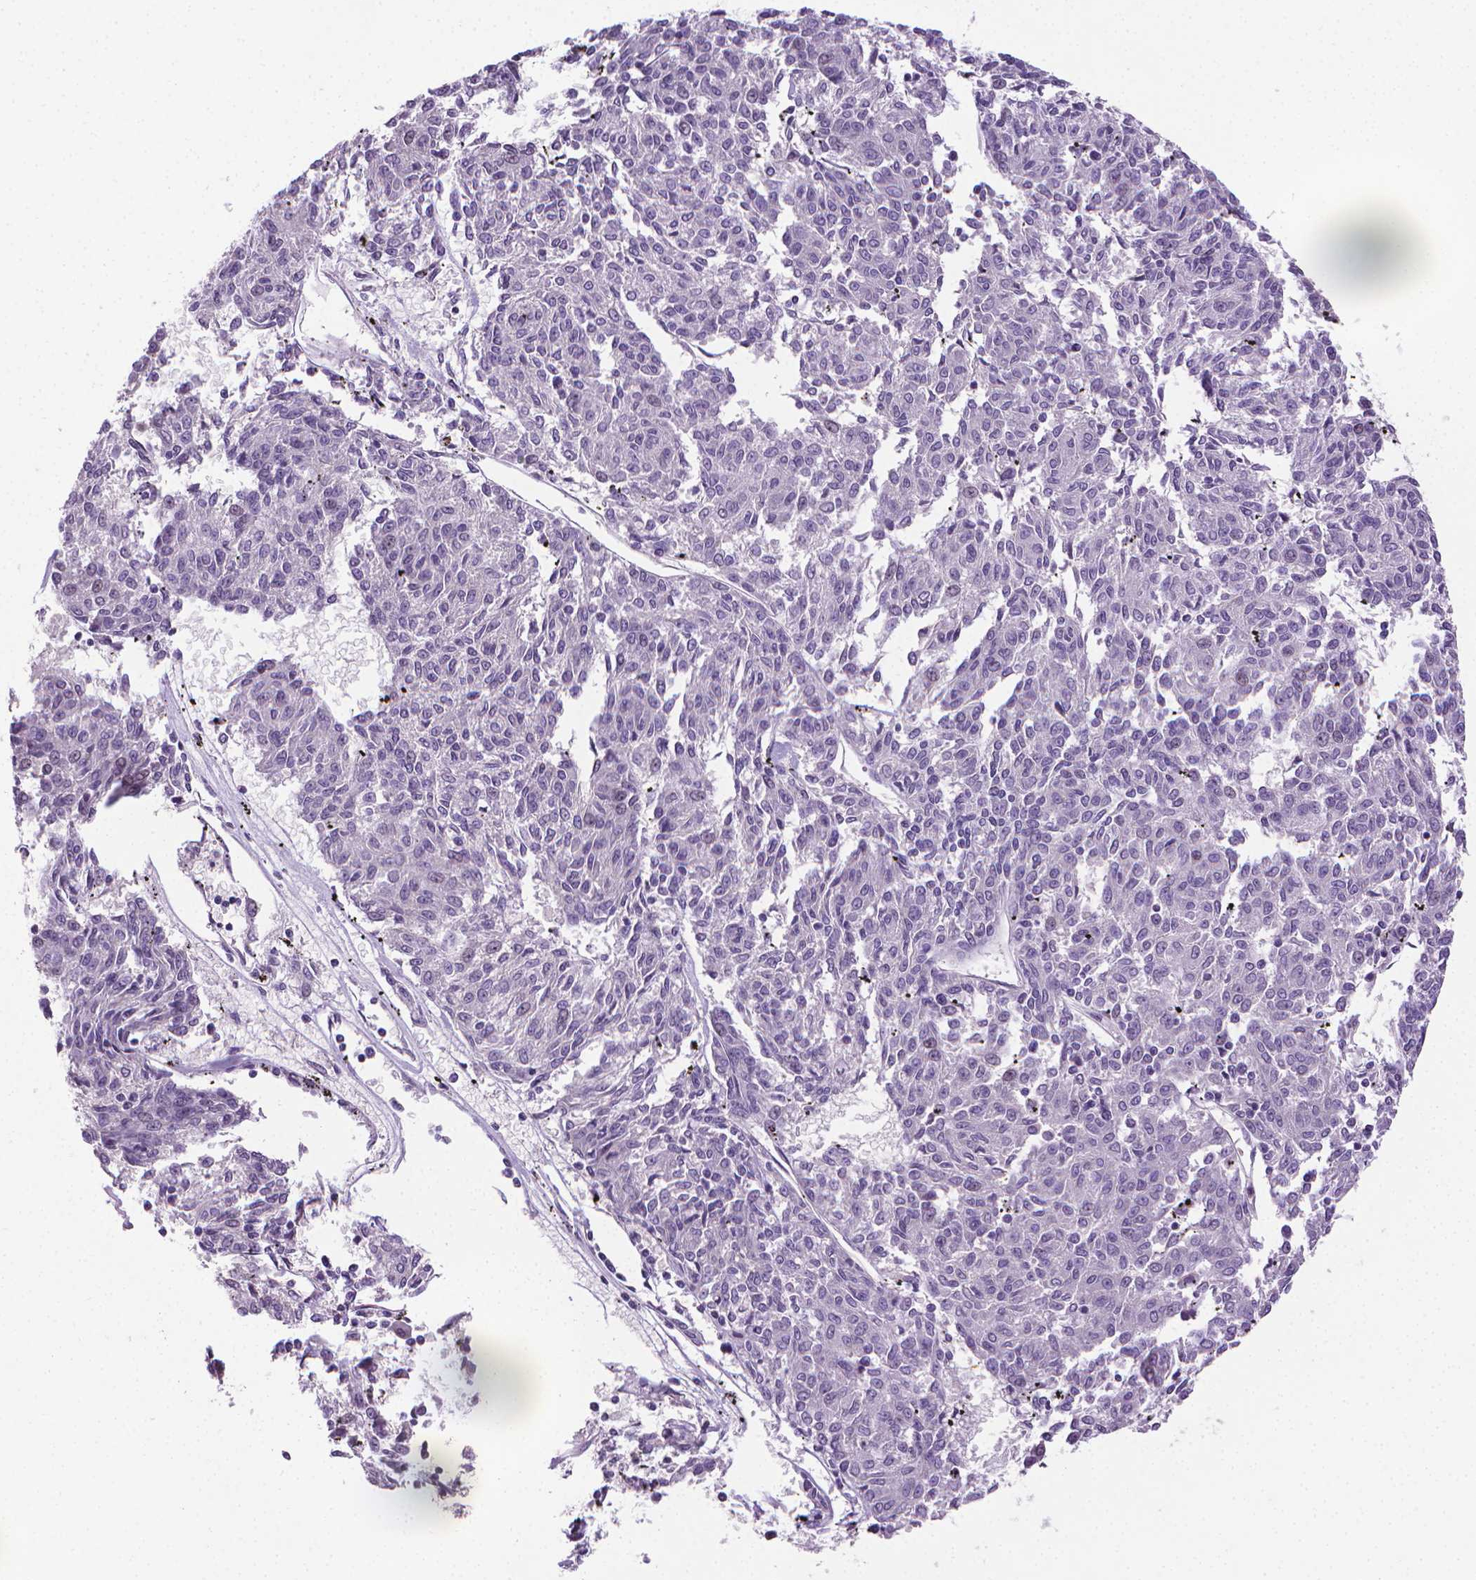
{"staining": {"intensity": "negative", "quantity": "none", "location": "none"}, "tissue": "melanoma", "cell_type": "Tumor cells", "image_type": "cancer", "snomed": [{"axis": "morphology", "description": "Malignant melanoma, NOS"}, {"axis": "topography", "description": "Skin"}], "caption": "DAB immunohistochemical staining of human melanoma shows no significant staining in tumor cells.", "gene": "CDKN2D", "patient": {"sex": "female", "age": 72}}